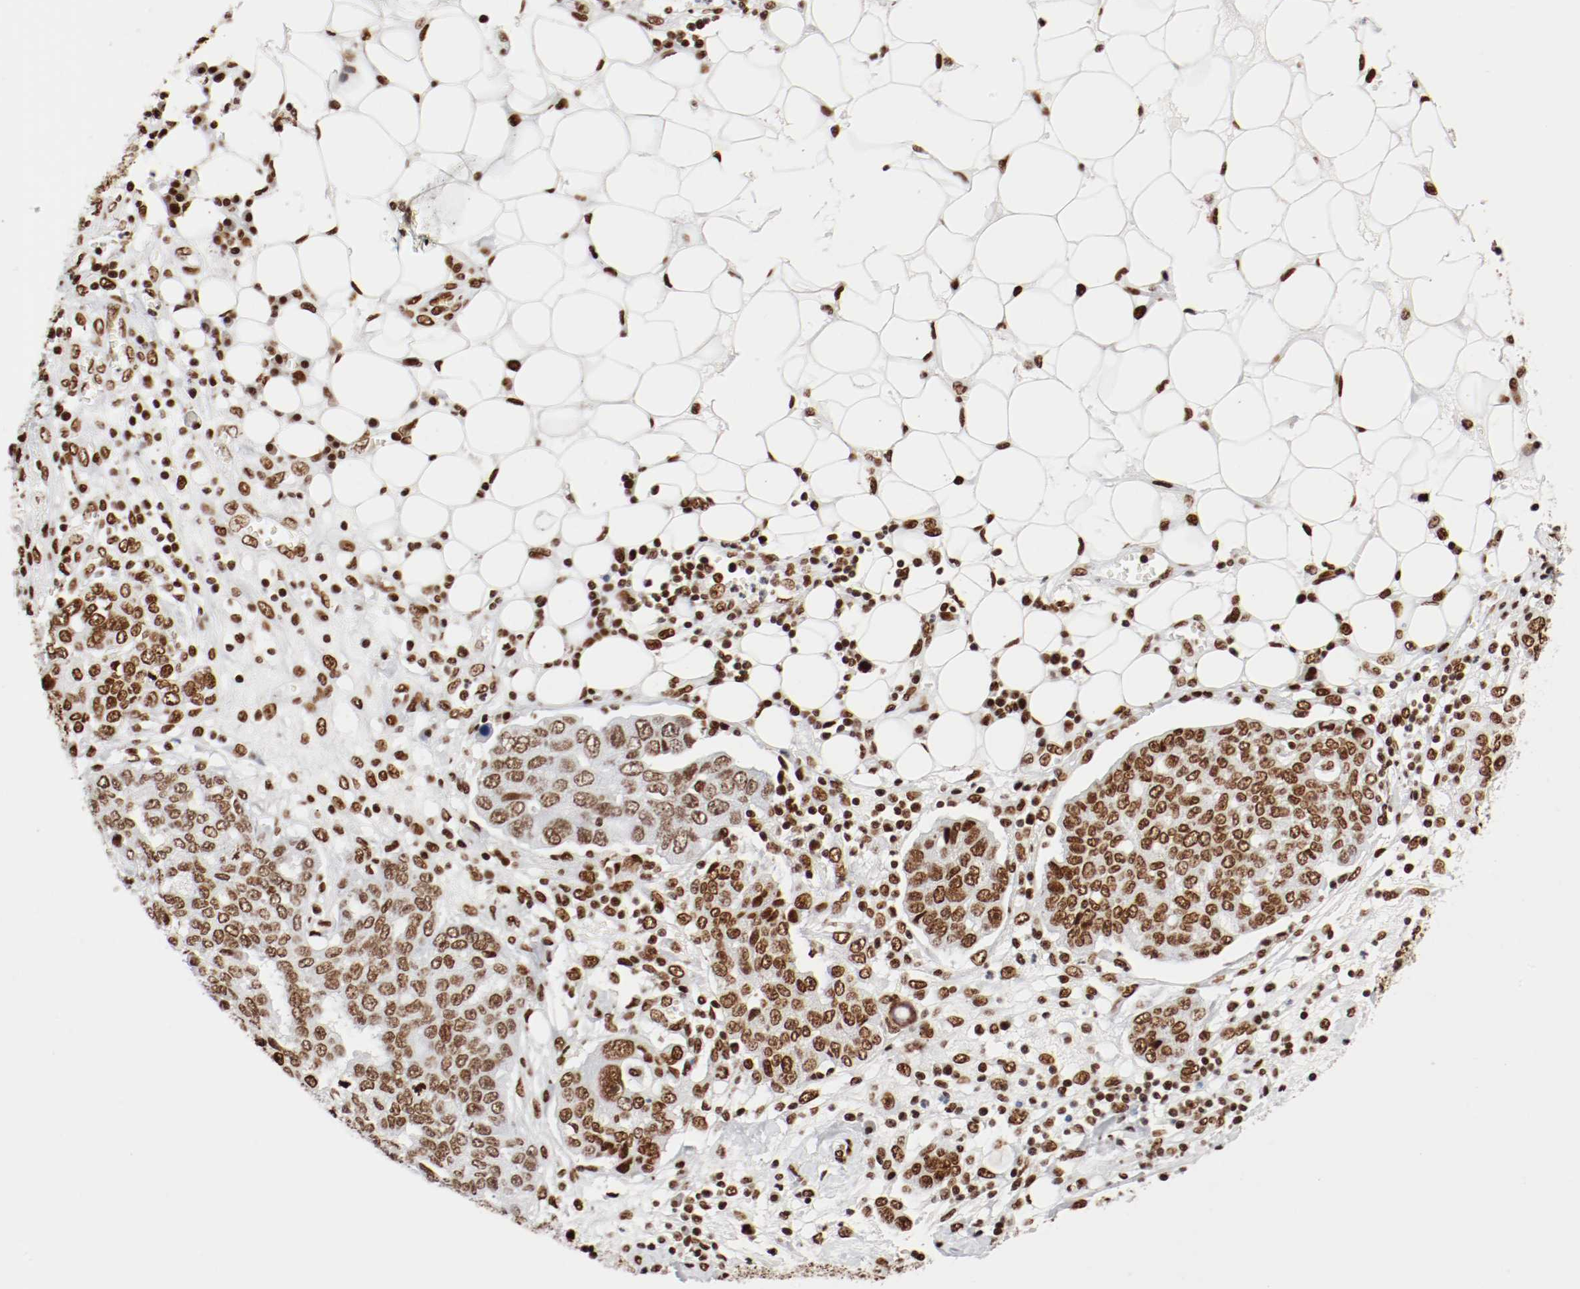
{"staining": {"intensity": "strong", "quantity": ">75%", "location": "nuclear"}, "tissue": "ovarian cancer", "cell_type": "Tumor cells", "image_type": "cancer", "snomed": [{"axis": "morphology", "description": "Cystadenocarcinoma, serous, NOS"}, {"axis": "topography", "description": "Soft tissue"}, {"axis": "topography", "description": "Ovary"}], "caption": "This is a histology image of immunohistochemistry (IHC) staining of ovarian cancer, which shows strong staining in the nuclear of tumor cells.", "gene": "CTBP1", "patient": {"sex": "female", "age": 57}}